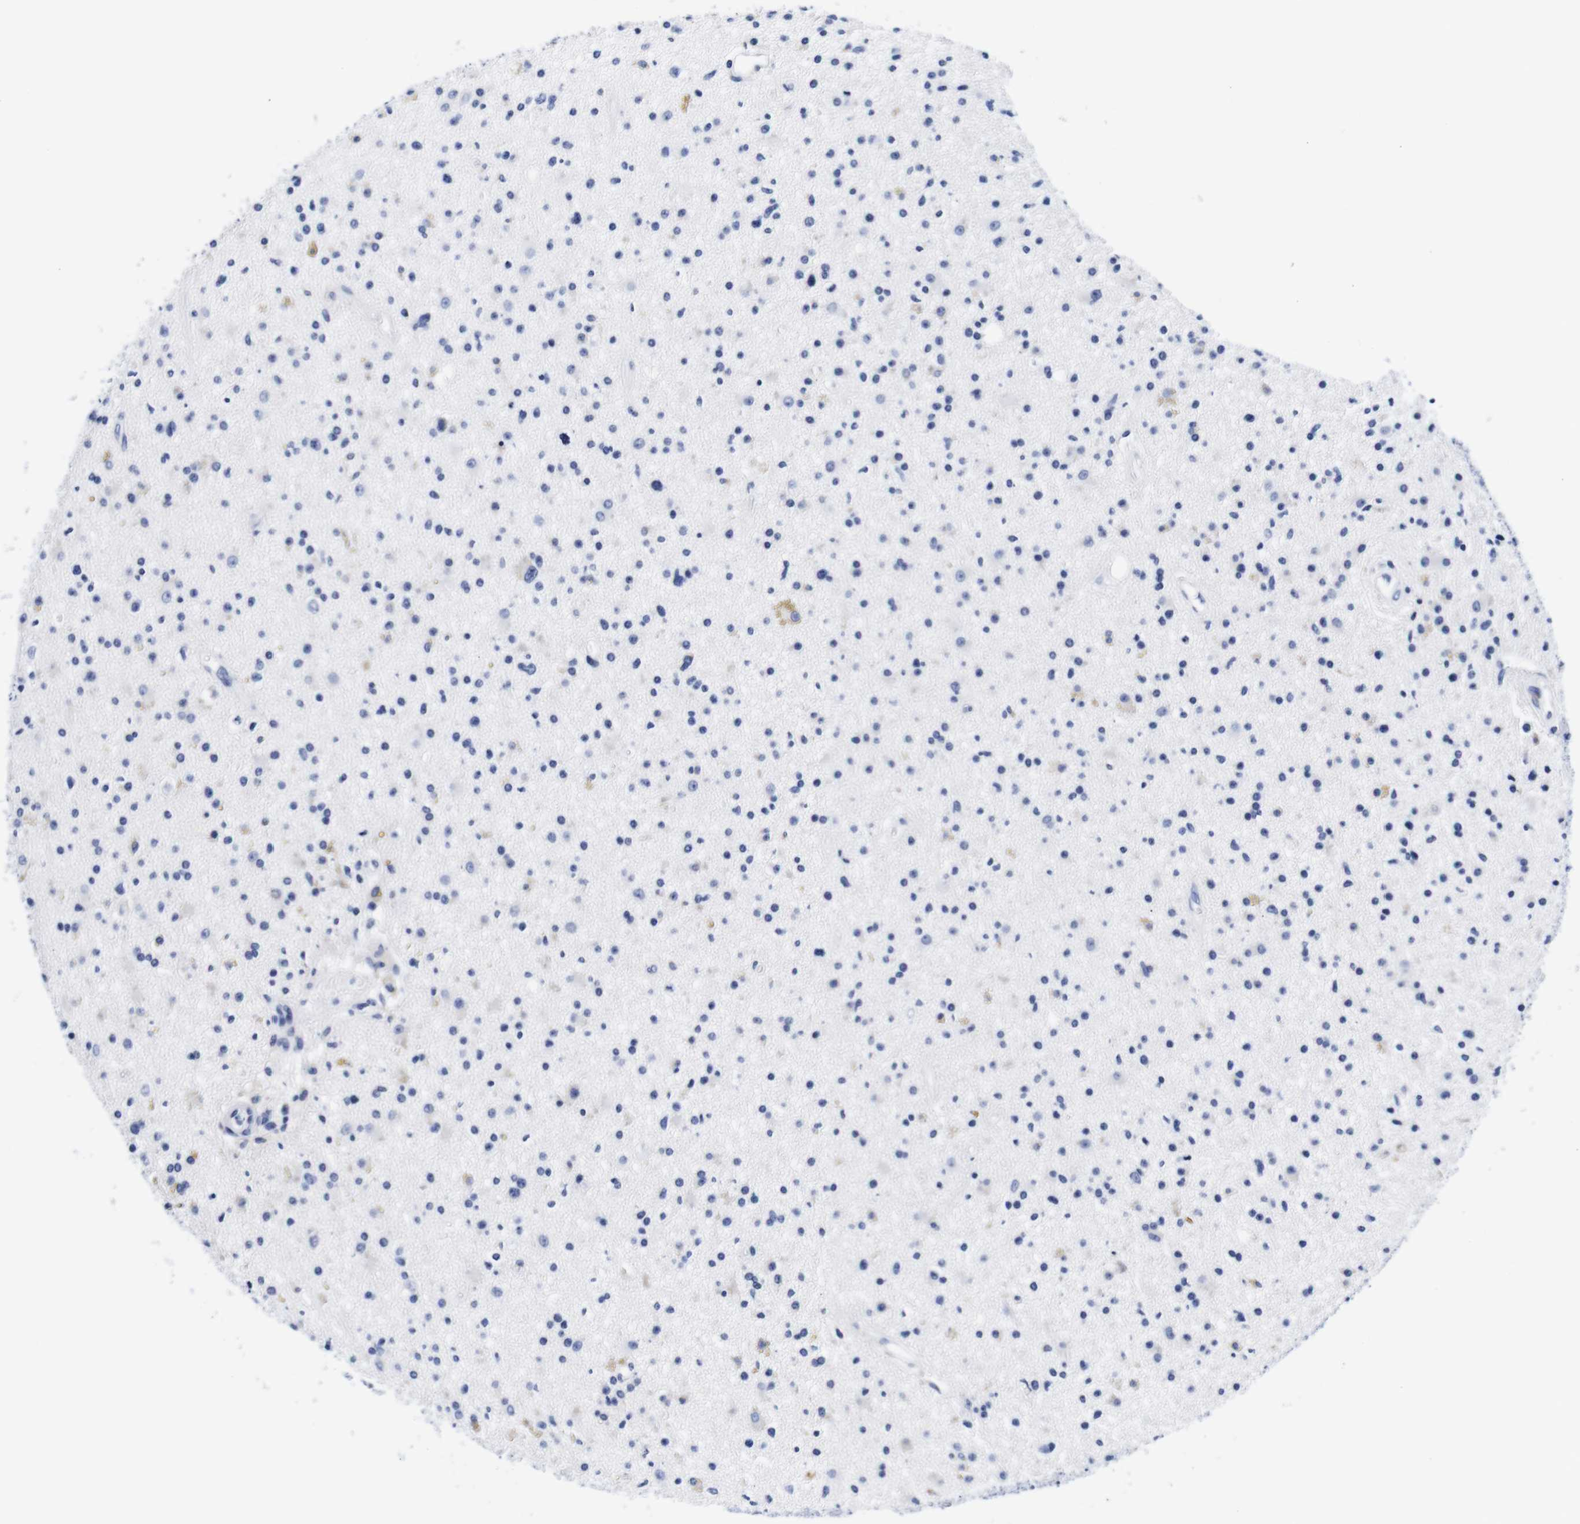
{"staining": {"intensity": "weak", "quantity": "<25%", "location": "cytoplasmic/membranous"}, "tissue": "glioma", "cell_type": "Tumor cells", "image_type": "cancer", "snomed": [{"axis": "morphology", "description": "Glioma, malignant, High grade"}, {"axis": "topography", "description": "Brain"}], "caption": "IHC histopathology image of neoplastic tissue: glioma stained with DAB demonstrates no significant protein staining in tumor cells.", "gene": "CLEC4G", "patient": {"sex": "male", "age": 33}}